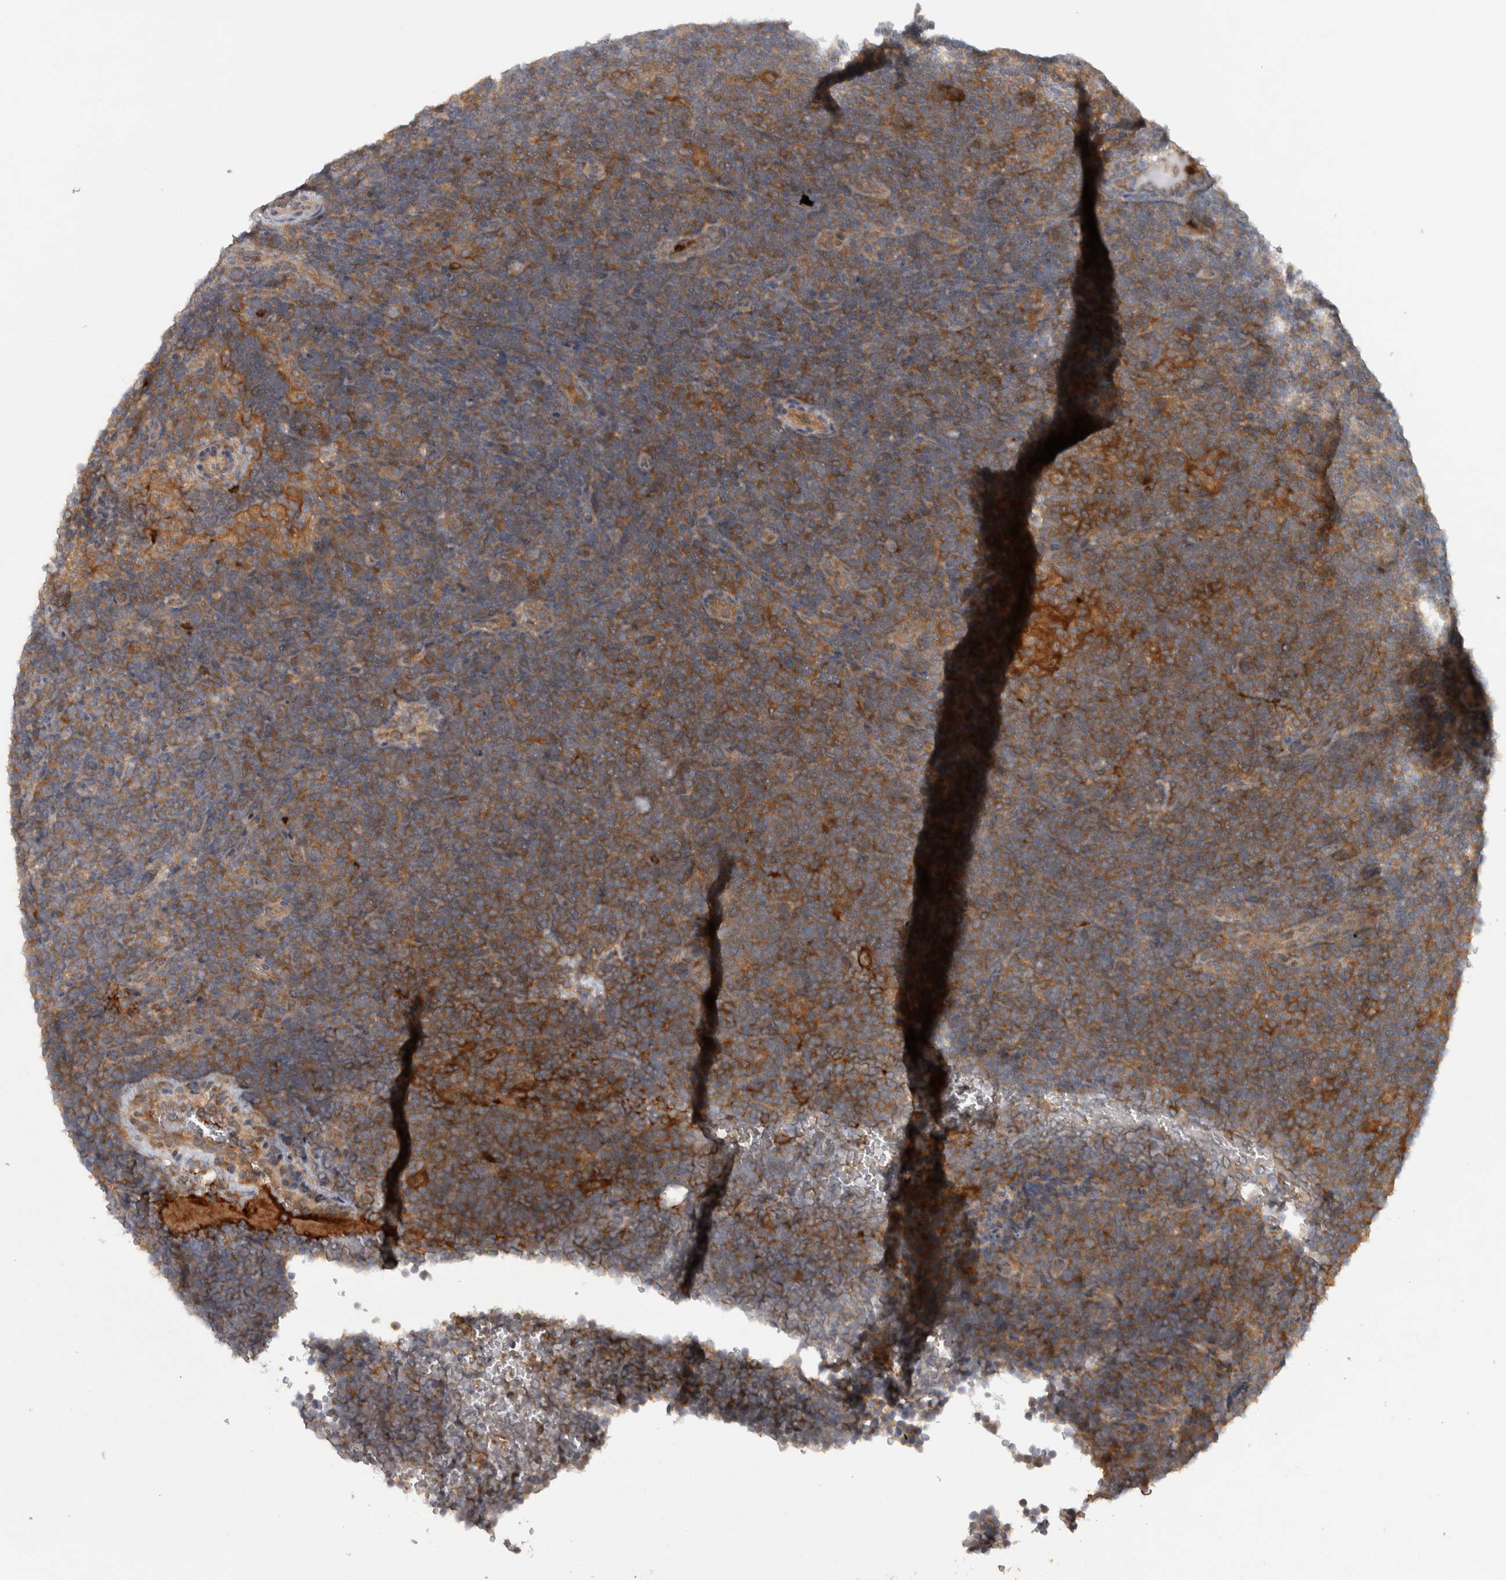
{"staining": {"intensity": "strong", "quantity": ">75%", "location": "cytoplasmic/membranous"}, "tissue": "lymphoma", "cell_type": "Tumor cells", "image_type": "cancer", "snomed": [{"axis": "morphology", "description": "Hodgkin's disease, NOS"}, {"axis": "topography", "description": "Lymph node"}], "caption": "Immunohistochemical staining of human Hodgkin's disease demonstrates high levels of strong cytoplasmic/membranous staining in about >75% of tumor cells.", "gene": "VEPH1", "patient": {"sex": "female", "age": 57}}